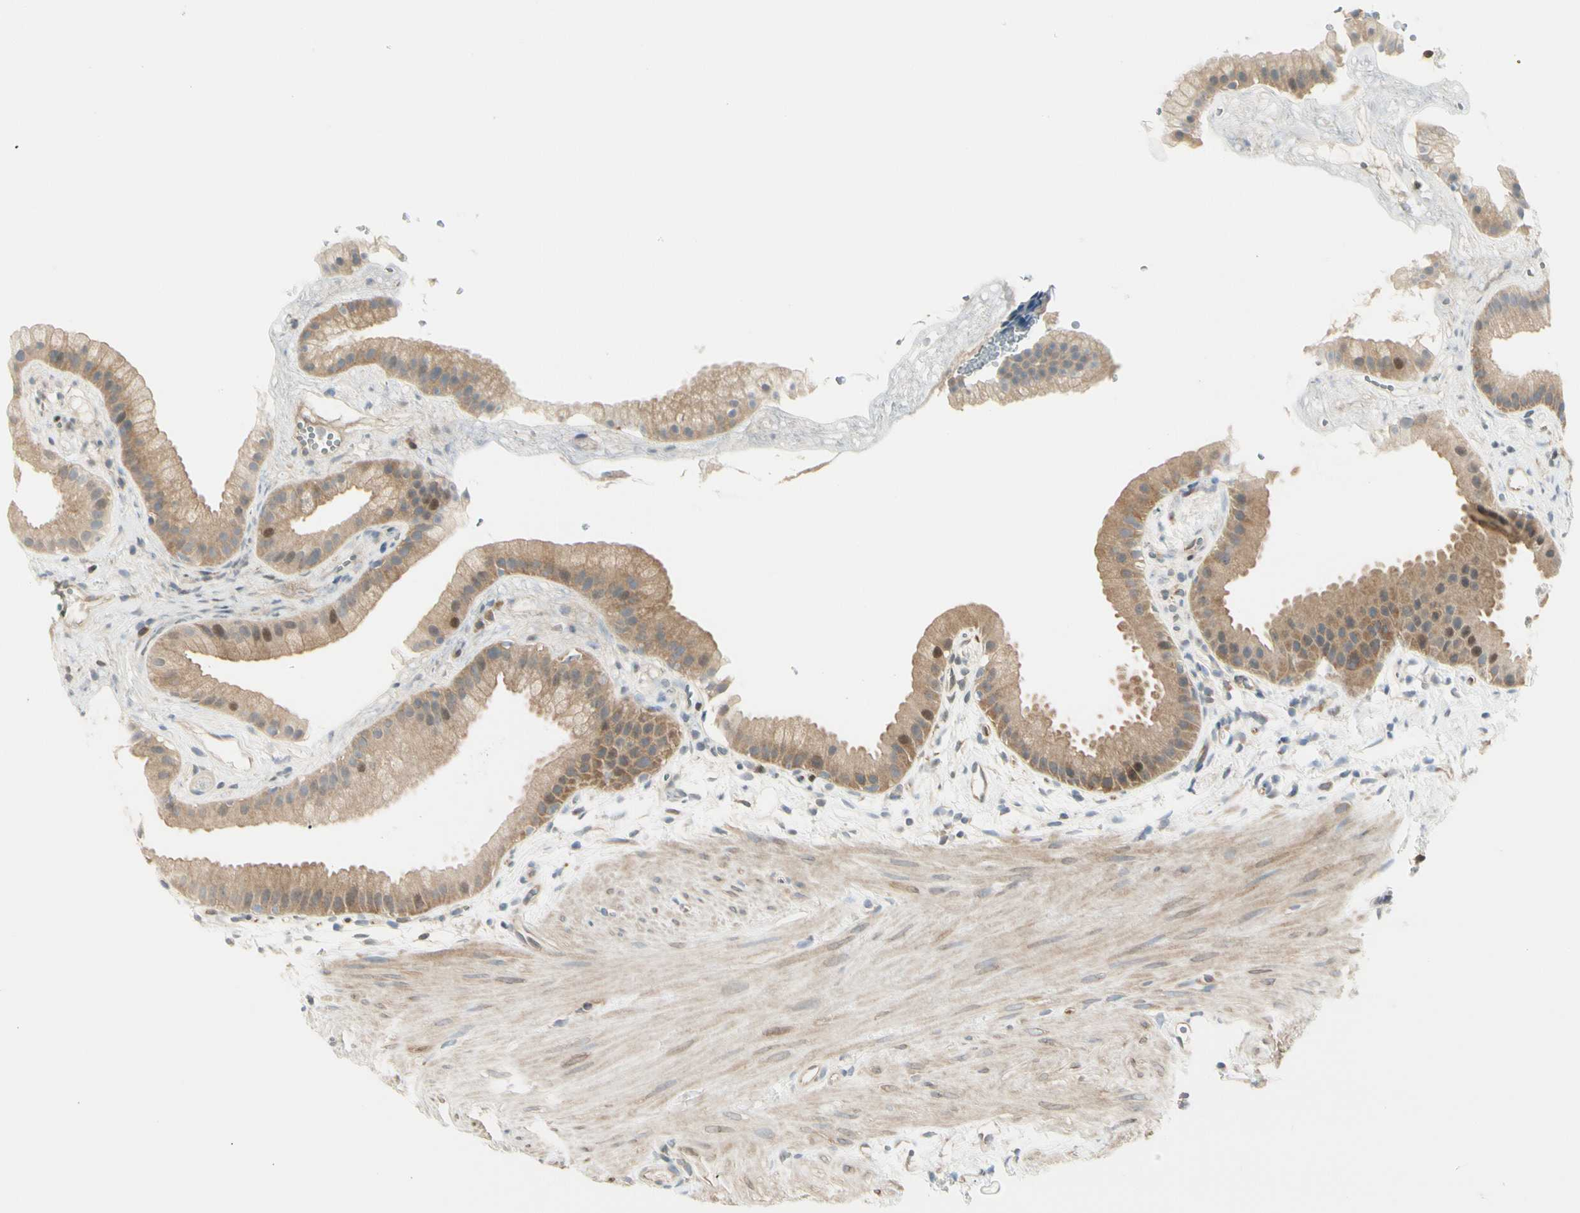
{"staining": {"intensity": "moderate", "quantity": ">75%", "location": "cytoplasmic/membranous"}, "tissue": "gallbladder", "cell_type": "Glandular cells", "image_type": "normal", "snomed": [{"axis": "morphology", "description": "Normal tissue, NOS"}, {"axis": "topography", "description": "Gallbladder"}], "caption": "A high-resolution histopathology image shows immunohistochemistry (IHC) staining of benign gallbladder, which demonstrates moderate cytoplasmic/membranous positivity in approximately >75% of glandular cells. (Stains: DAB (3,3'-diaminobenzidine) in brown, nuclei in blue, Microscopy: brightfield microscopy at high magnification).", "gene": "NFKB2", "patient": {"sex": "female", "age": 64}}